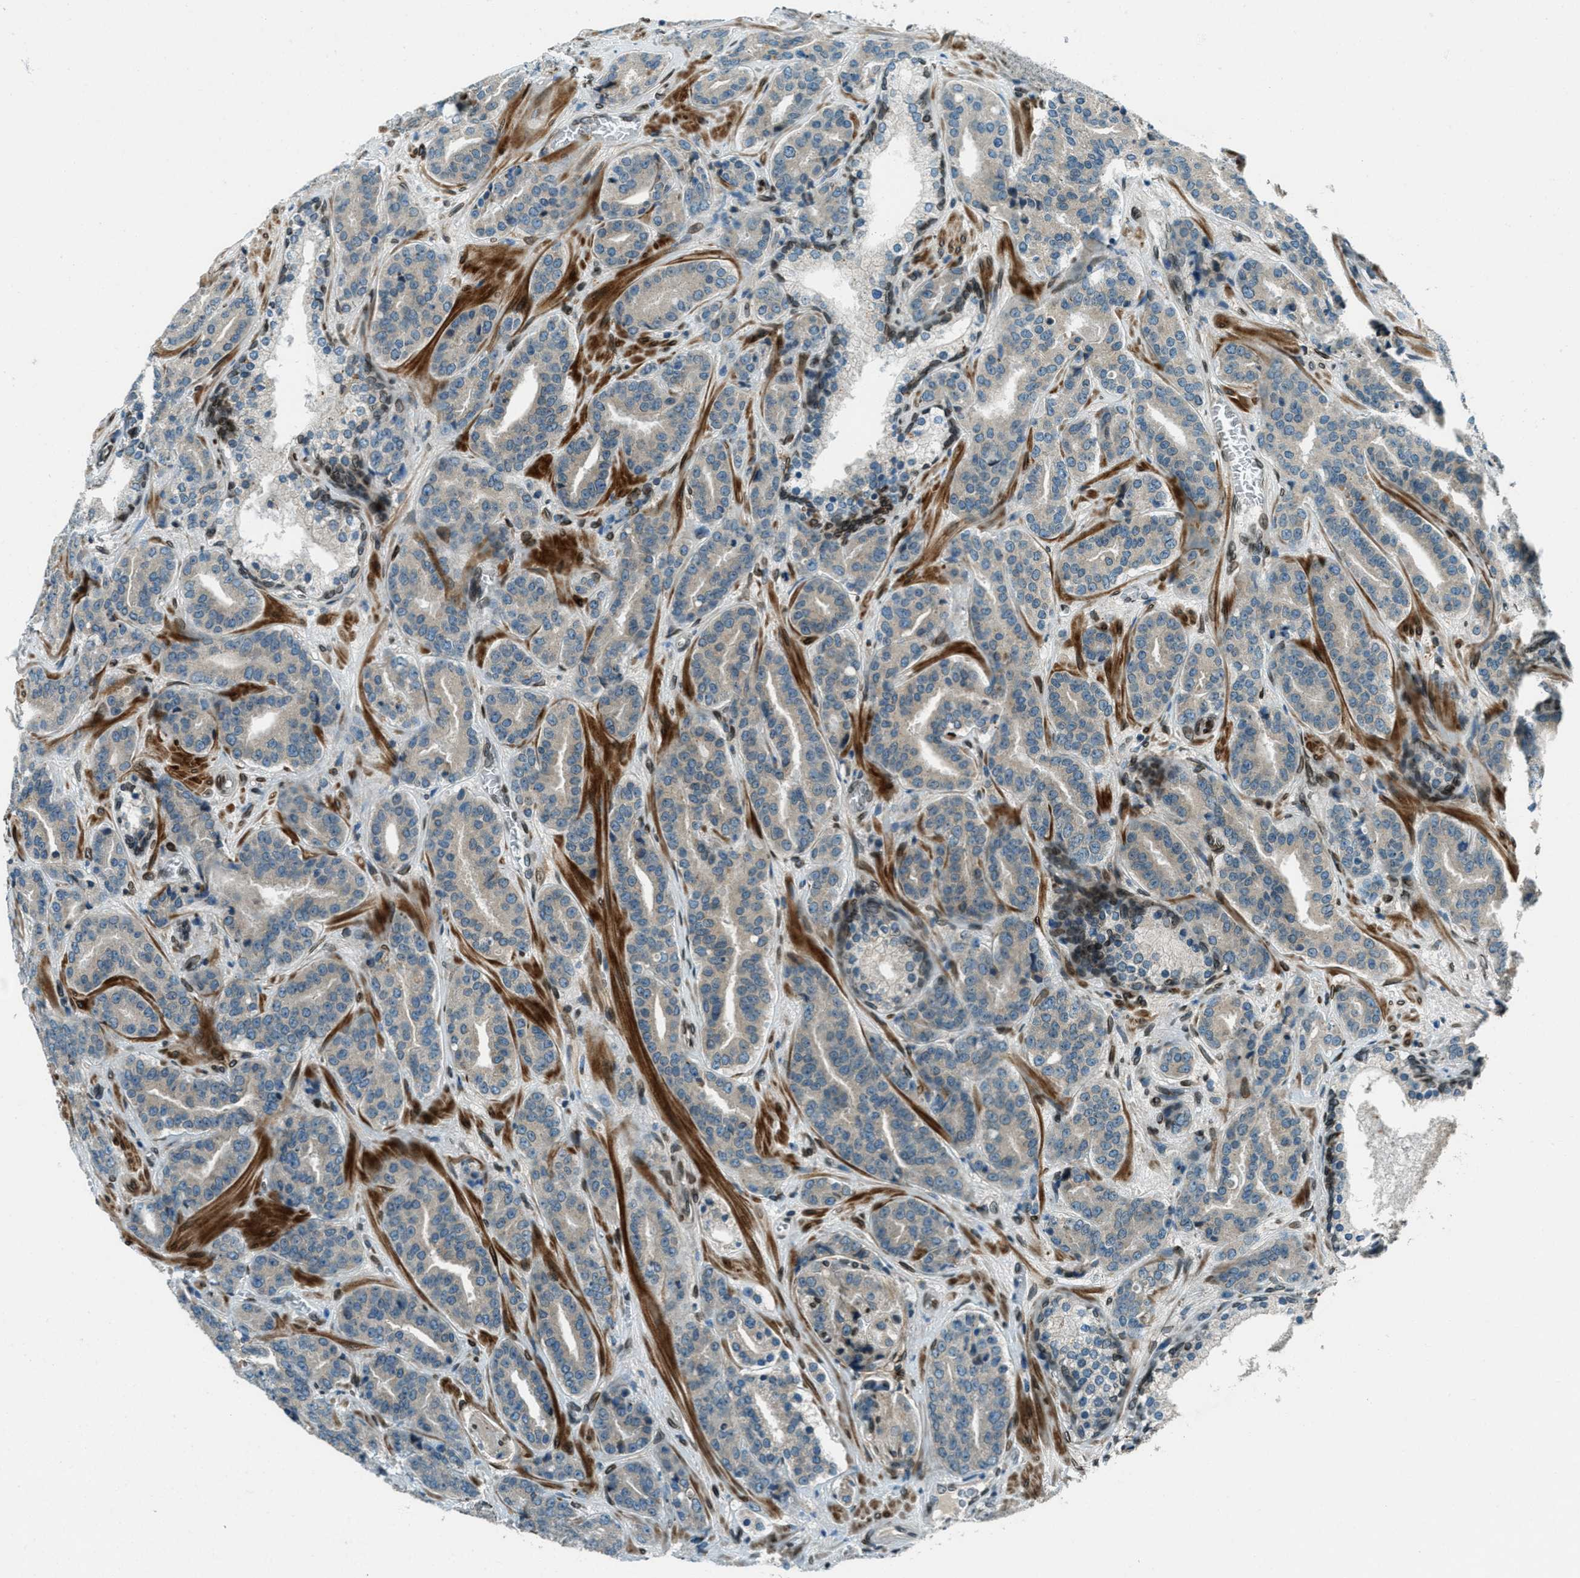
{"staining": {"intensity": "weak", "quantity": "<25%", "location": "cytoplasmic/membranous"}, "tissue": "prostate cancer", "cell_type": "Tumor cells", "image_type": "cancer", "snomed": [{"axis": "morphology", "description": "Adenocarcinoma, High grade"}, {"axis": "topography", "description": "Prostate"}], "caption": "This is an immunohistochemistry (IHC) histopathology image of human high-grade adenocarcinoma (prostate). There is no staining in tumor cells.", "gene": "LEMD2", "patient": {"sex": "male", "age": 60}}